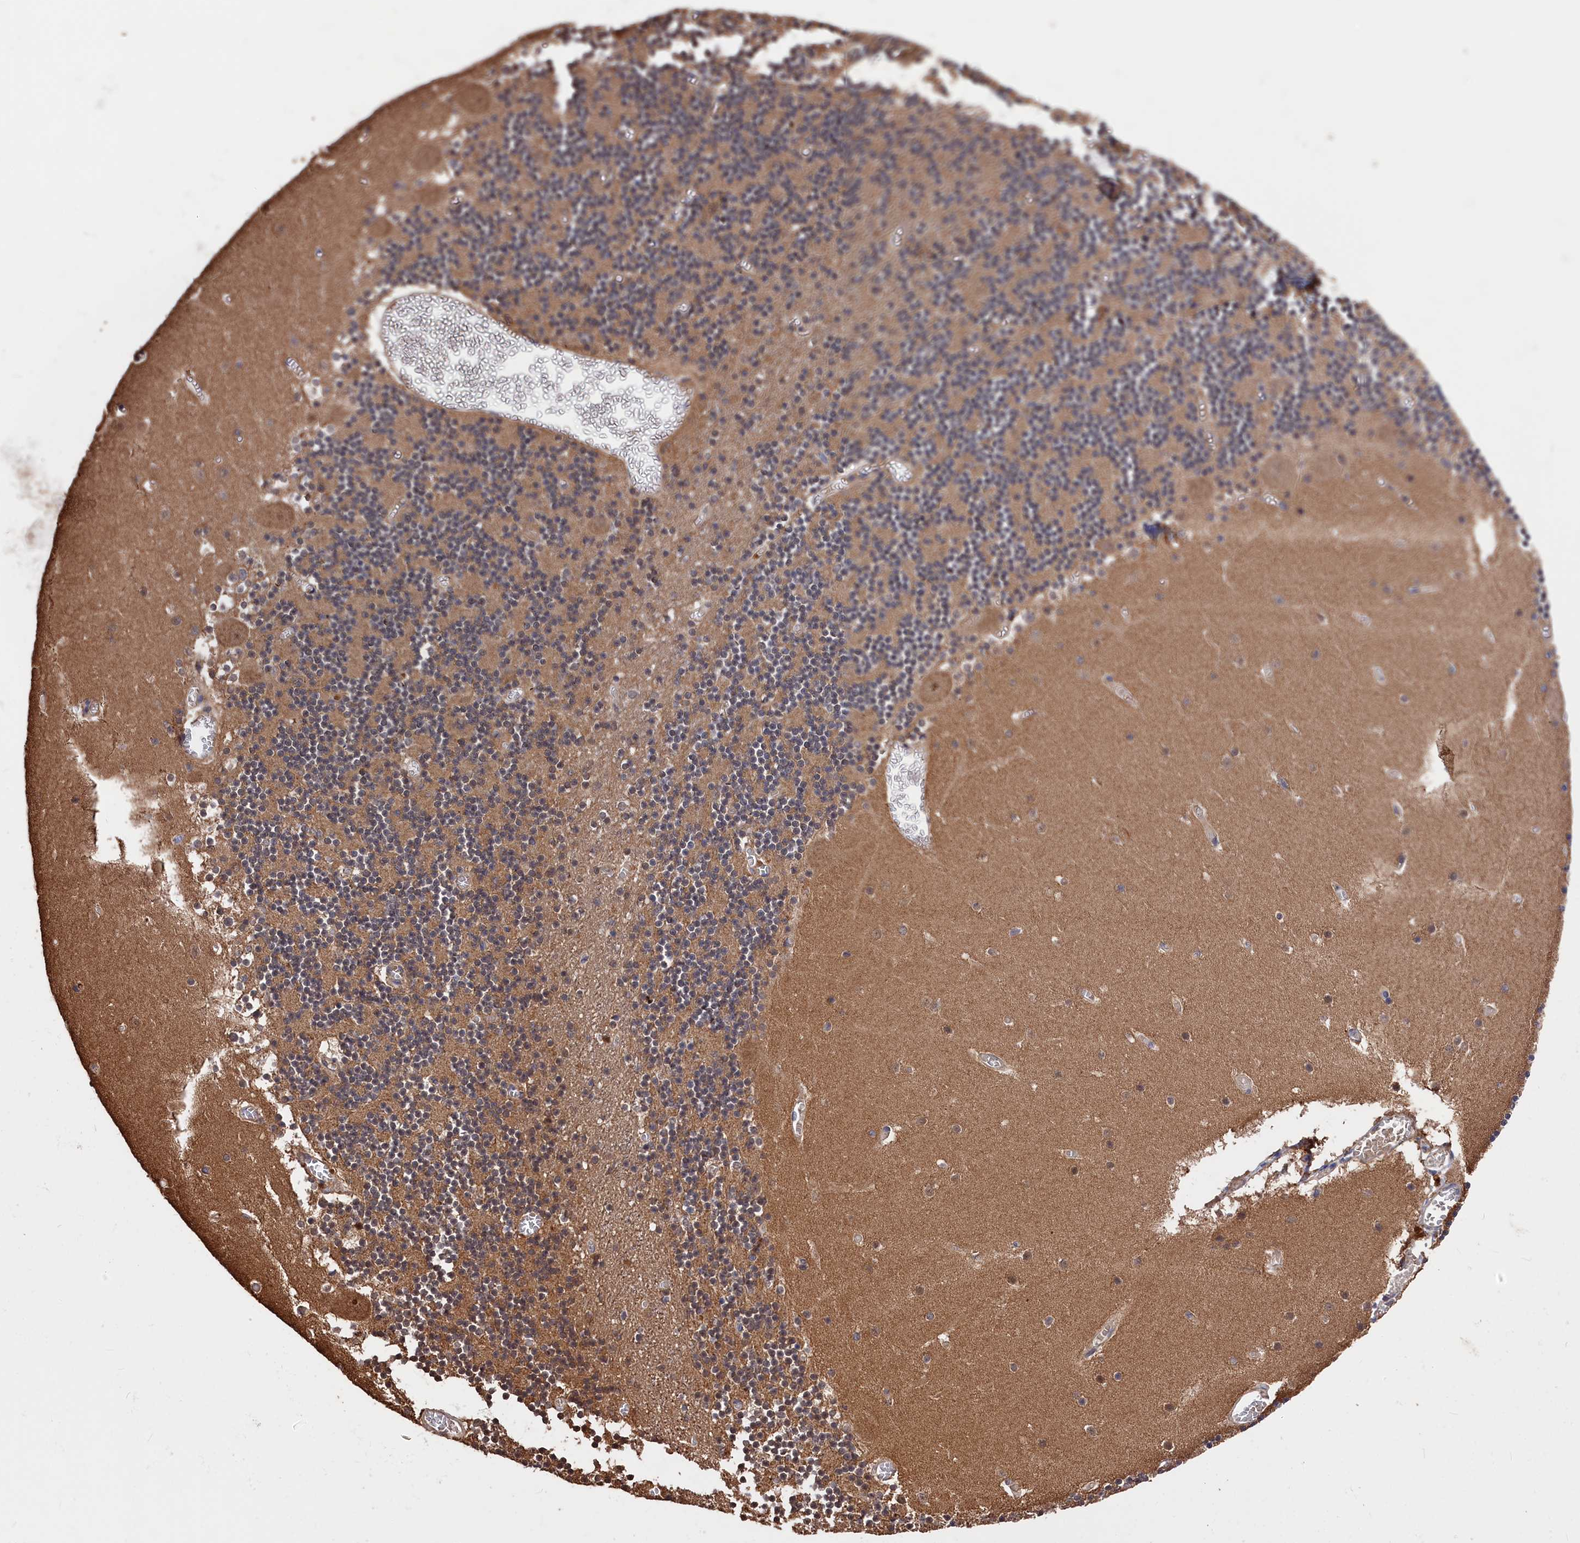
{"staining": {"intensity": "weak", "quantity": "25%-75%", "location": "cytoplasmic/membranous"}, "tissue": "cerebellum", "cell_type": "Cells in granular layer", "image_type": "normal", "snomed": [{"axis": "morphology", "description": "Normal tissue, NOS"}, {"axis": "topography", "description": "Cerebellum"}], "caption": "This micrograph displays IHC staining of normal cerebellum, with low weak cytoplasmic/membranous staining in approximately 25%-75% of cells in granular layer.", "gene": "RMI2", "patient": {"sex": "female", "age": 28}}